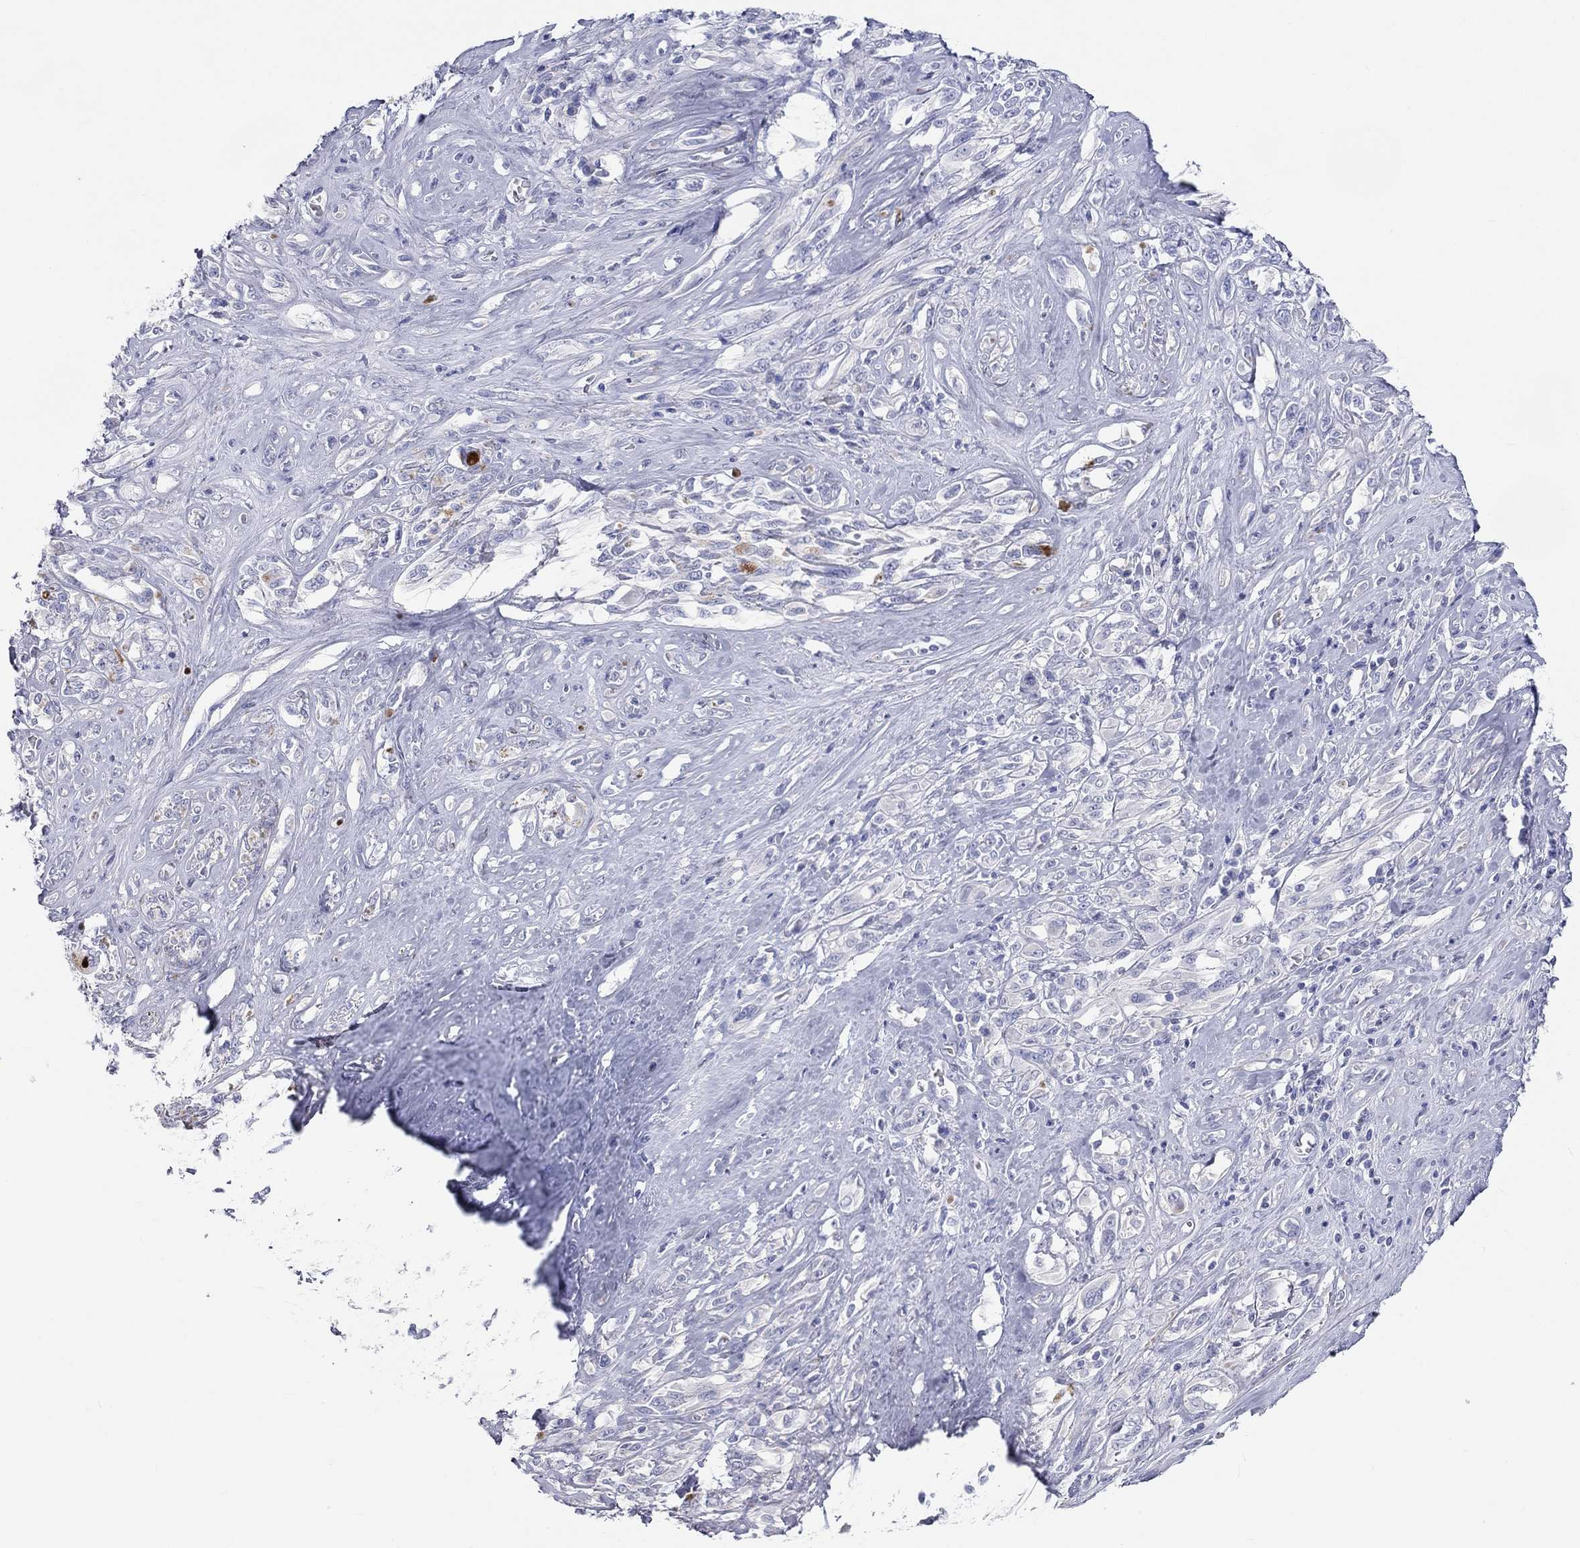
{"staining": {"intensity": "negative", "quantity": "none", "location": "none"}, "tissue": "melanoma", "cell_type": "Tumor cells", "image_type": "cancer", "snomed": [{"axis": "morphology", "description": "Malignant melanoma, NOS"}, {"axis": "topography", "description": "Skin"}], "caption": "IHC photomicrograph of neoplastic tissue: human melanoma stained with DAB exhibits no significant protein staining in tumor cells.", "gene": "PCDHGC5", "patient": {"sex": "female", "age": 91}}